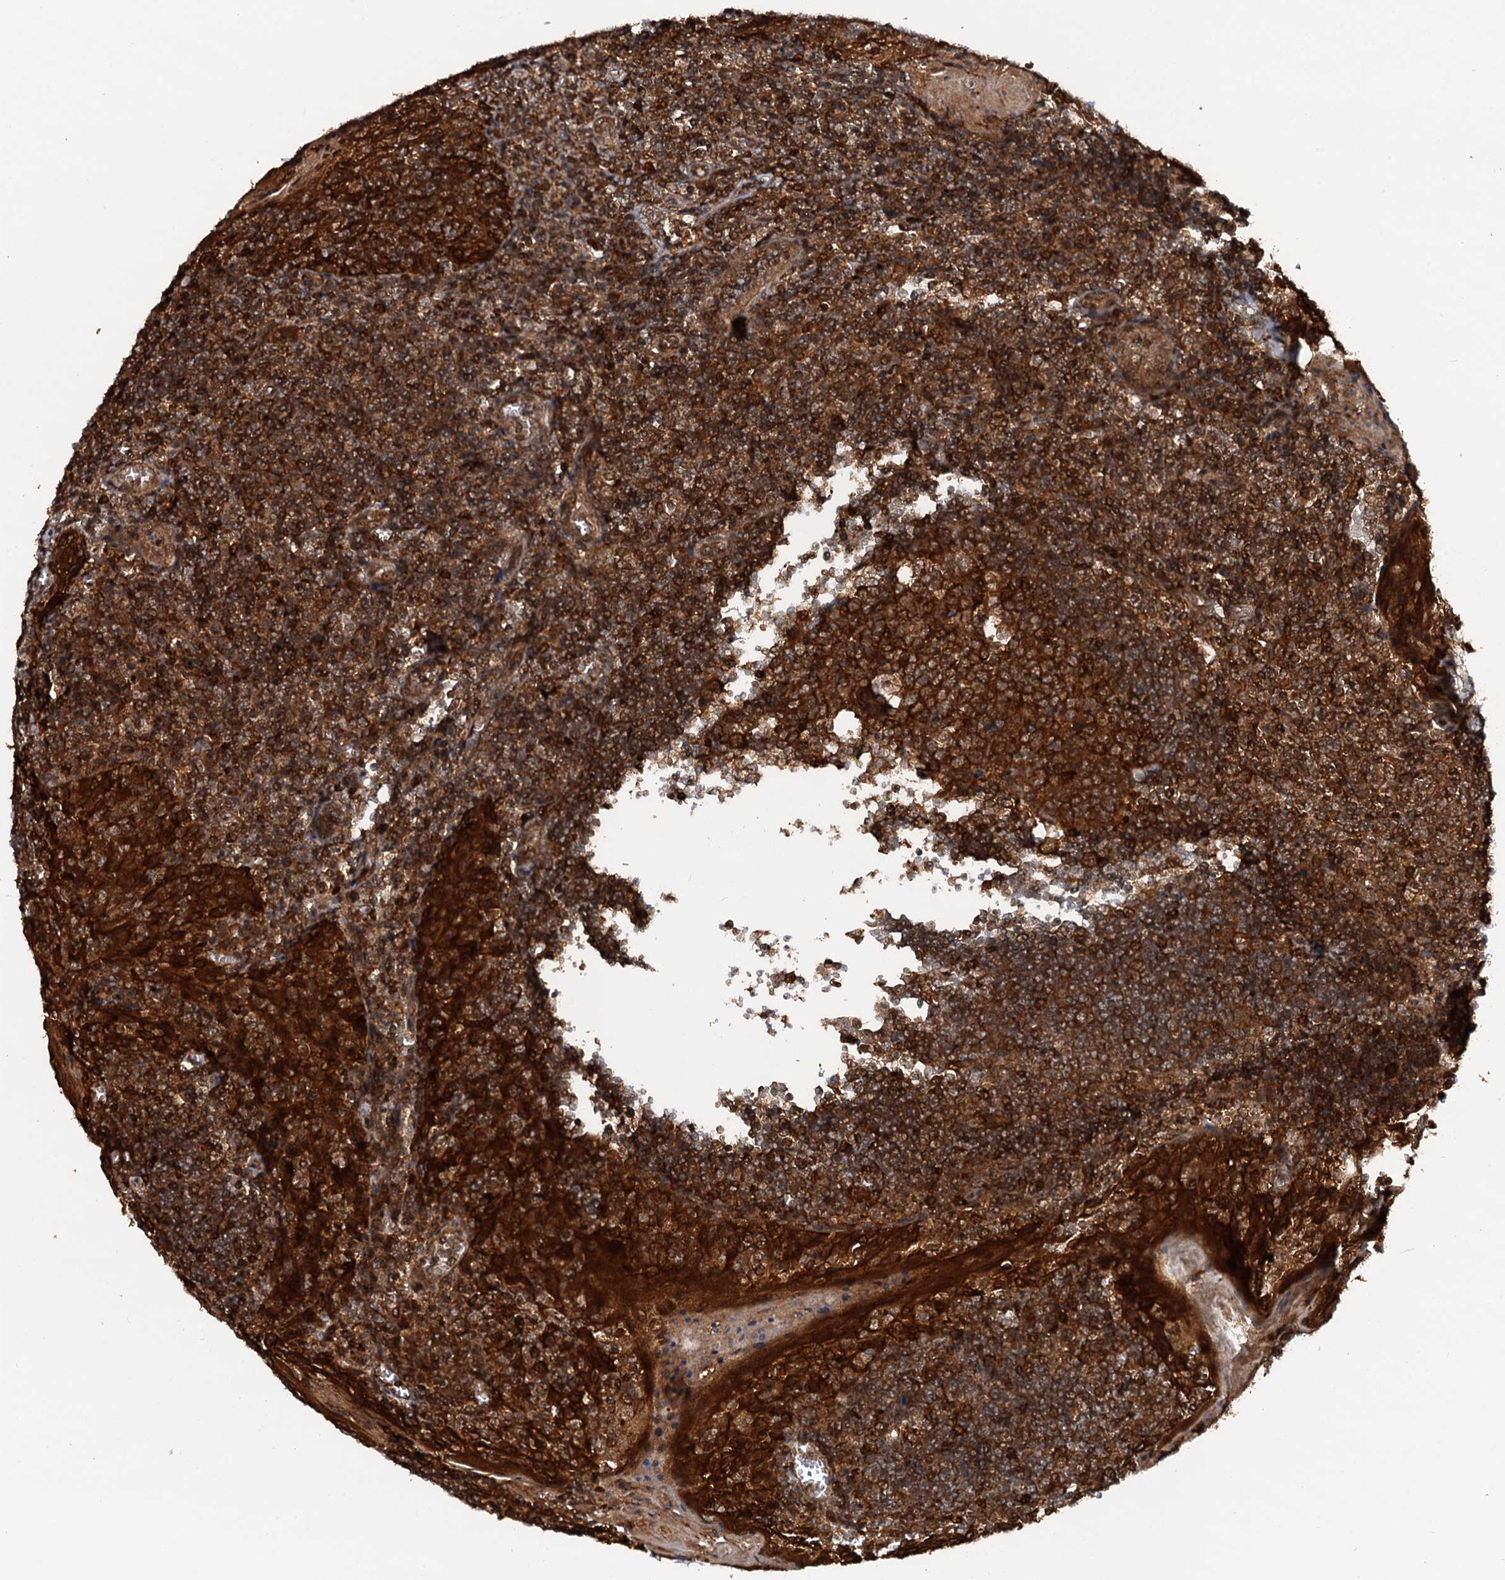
{"staining": {"intensity": "strong", "quantity": ">75%", "location": "cytoplasmic/membranous"}, "tissue": "tonsil", "cell_type": "Germinal center cells", "image_type": "normal", "snomed": [{"axis": "morphology", "description": "Normal tissue, NOS"}, {"axis": "topography", "description": "Tonsil"}], "caption": "Germinal center cells reveal strong cytoplasmic/membranous positivity in approximately >75% of cells in normal tonsil.", "gene": "STUB1", "patient": {"sex": "male", "age": 27}}